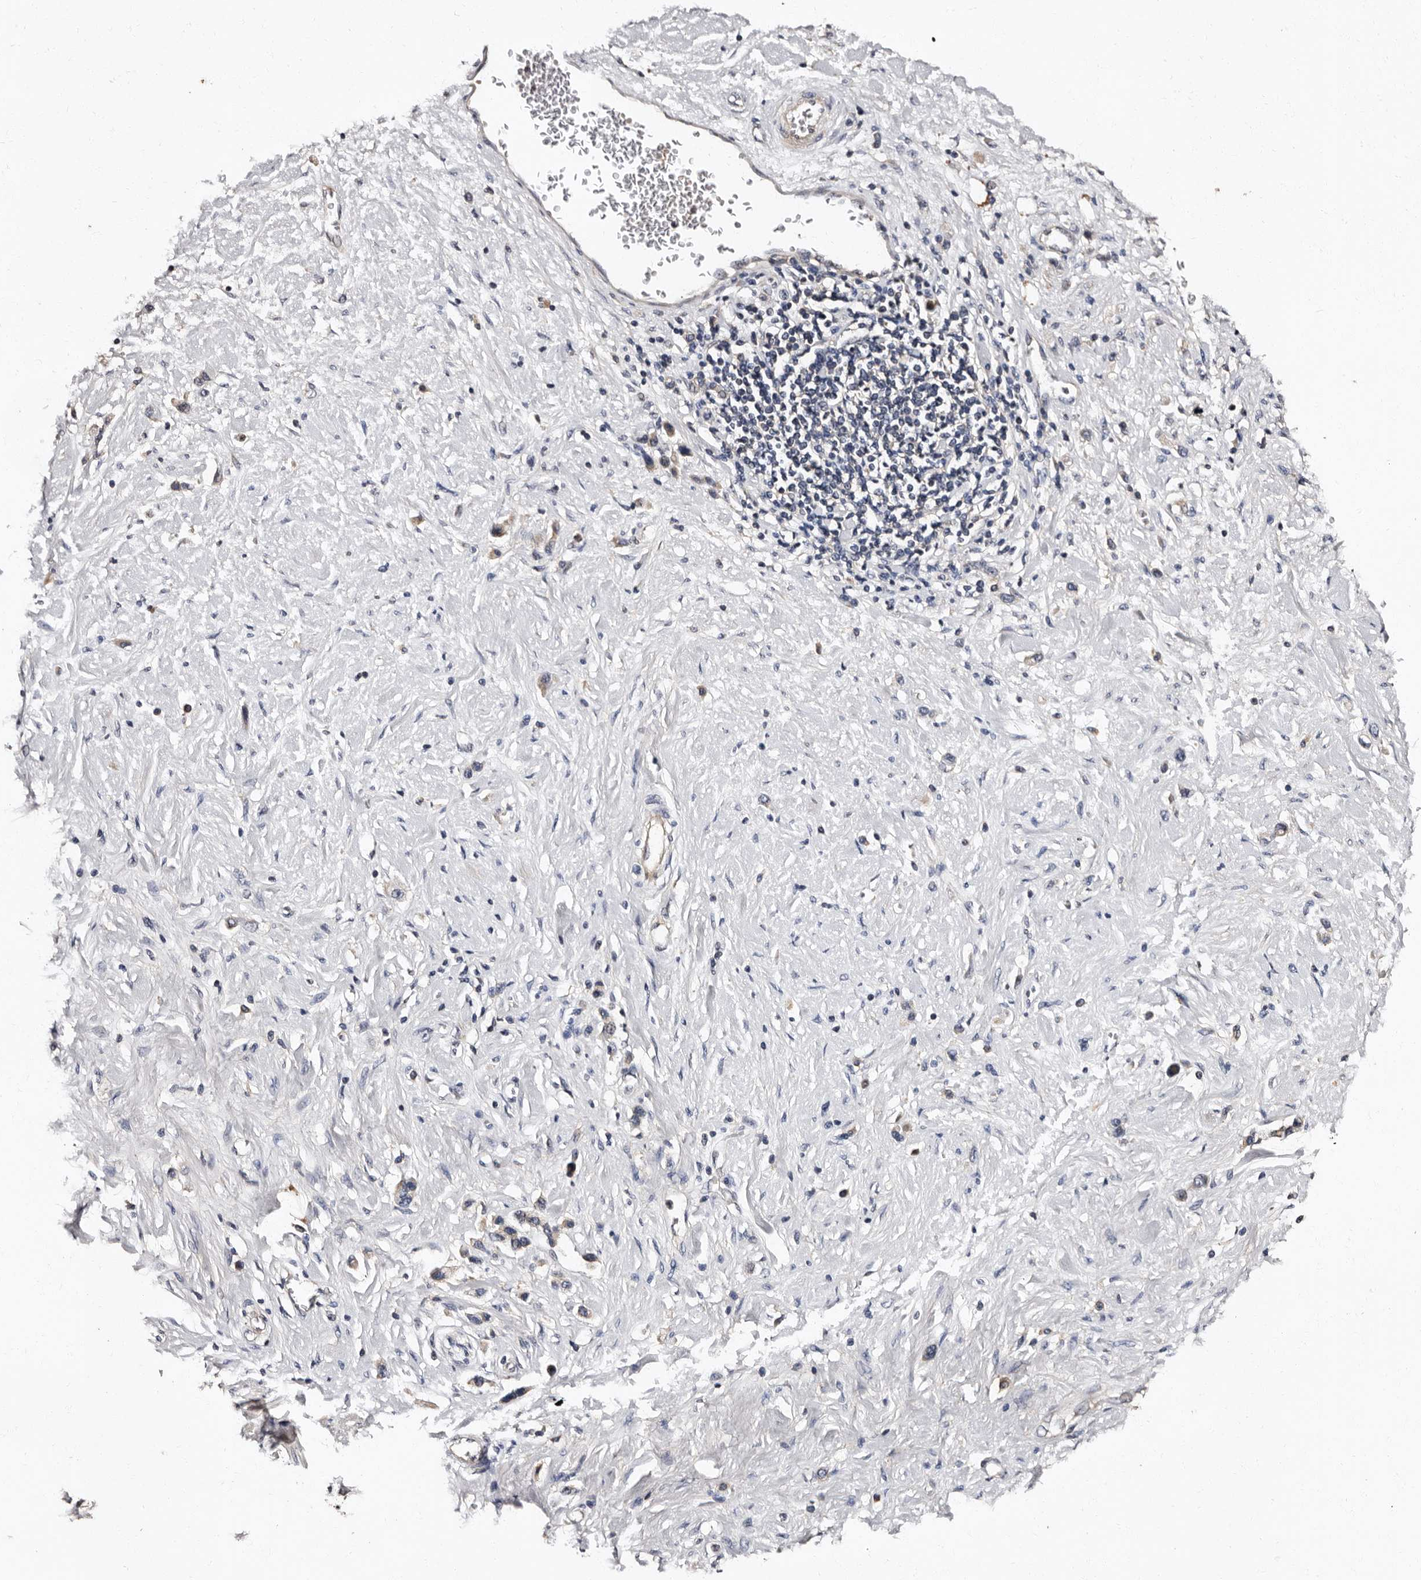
{"staining": {"intensity": "weak", "quantity": "<25%", "location": "cytoplasmic/membranous"}, "tissue": "stomach cancer", "cell_type": "Tumor cells", "image_type": "cancer", "snomed": [{"axis": "morphology", "description": "Adenocarcinoma, NOS"}, {"axis": "topography", "description": "Stomach"}], "caption": "The micrograph demonstrates no significant staining in tumor cells of stomach cancer (adenocarcinoma).", "gene": "ADCK5", "patient": {"sex": "female", "age": 65}}